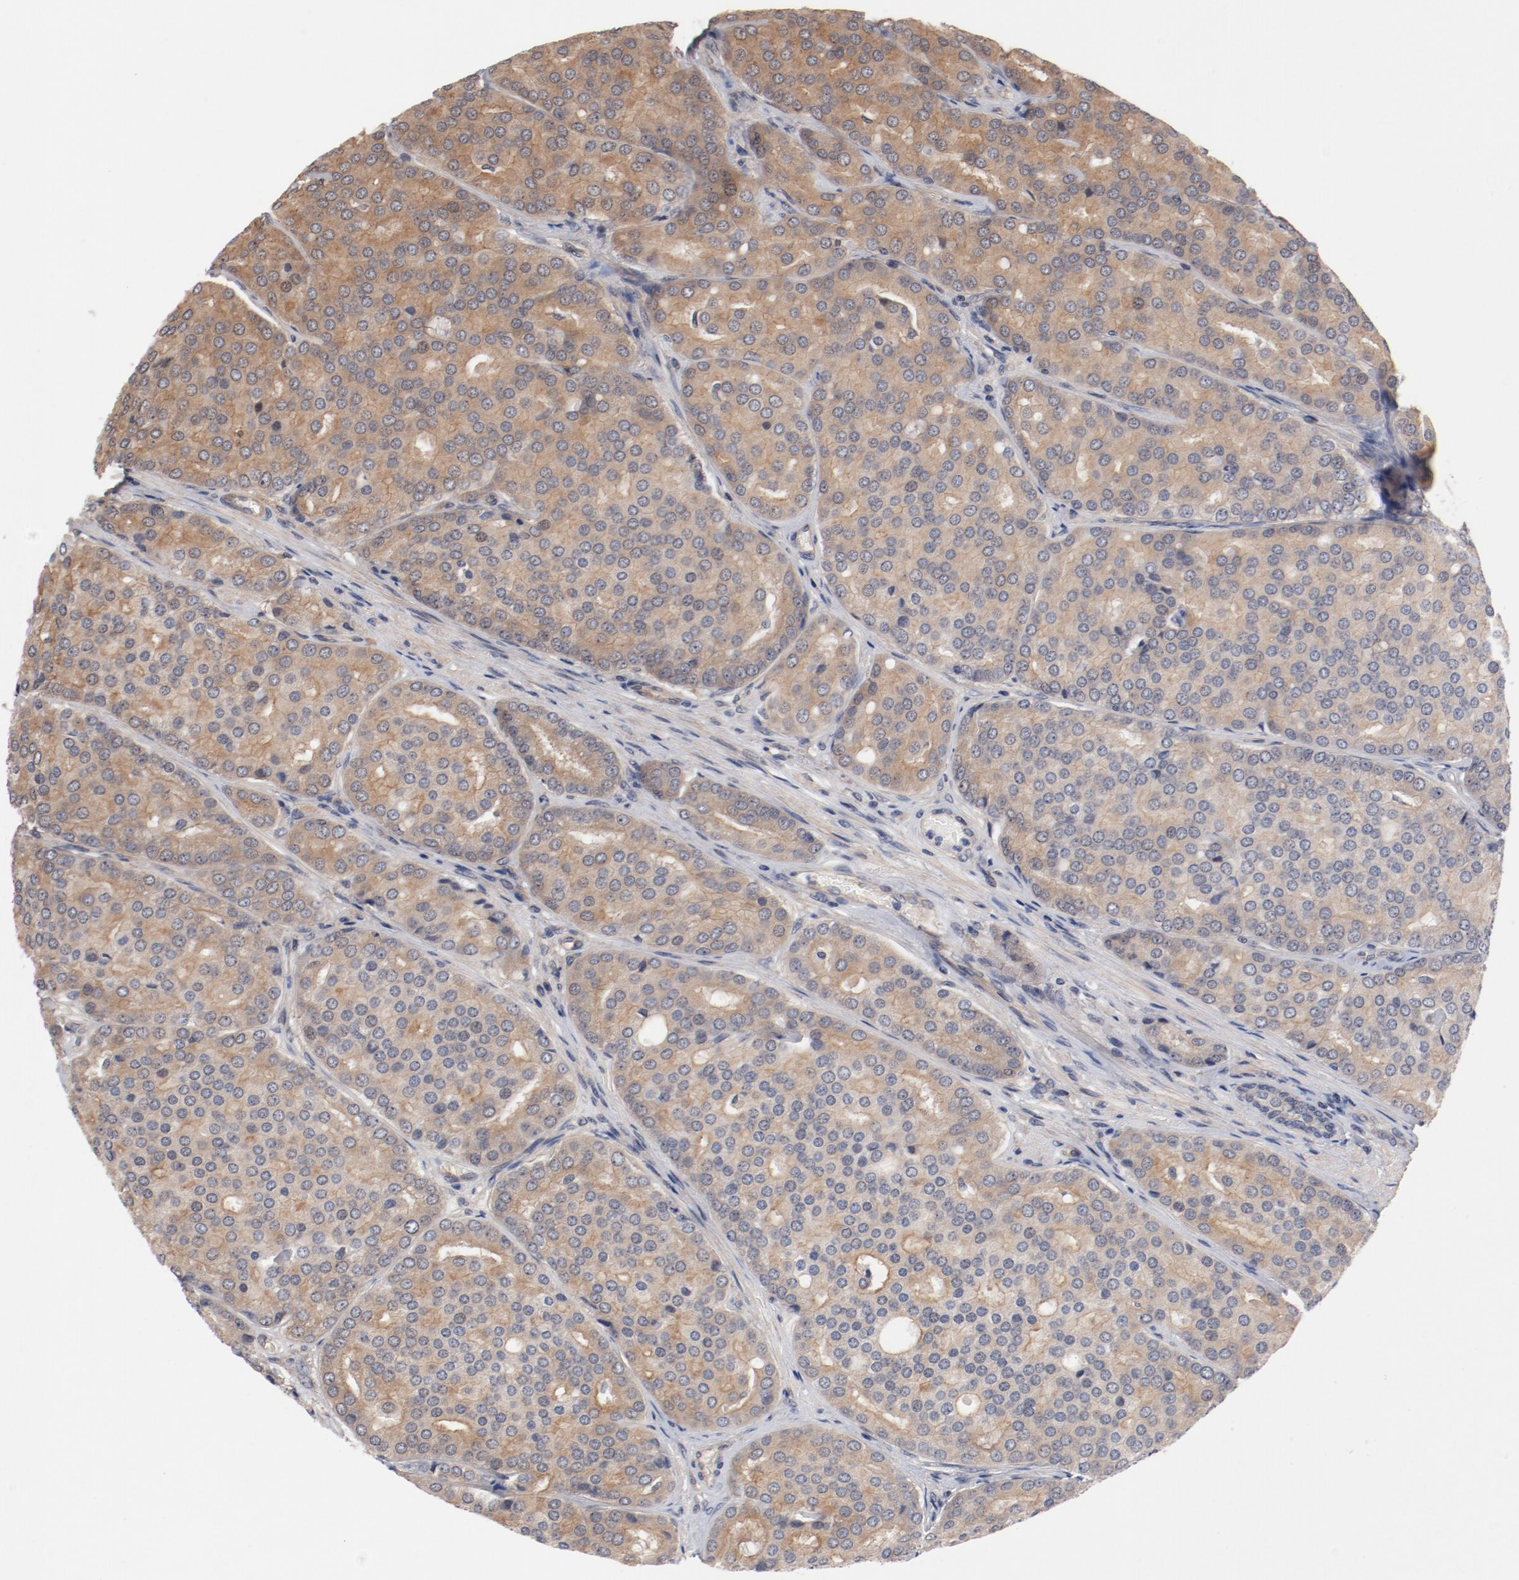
{"staining": {"intensity": "moderate", "quantity": ">75%", "location": "cytoplasmic/membranous"}, "tissue": "prostate cancer", "cell_type": "Tumor cells", "image_type": "cancer", "snomed": [{"axis": "morphology", "description": "Adenocarcinoma, High grade"}, {"axis": "topography", "description": "Prostate"}], "caption": "Protein staining of prostate adenocarcinoma (high-grade) tissue exhibits moderate cytoplasmic/membranous staining in approximately >75% of tumor cells.", "gene": "PITPNM2", "patient": {"sex": "male", "age": 64}}